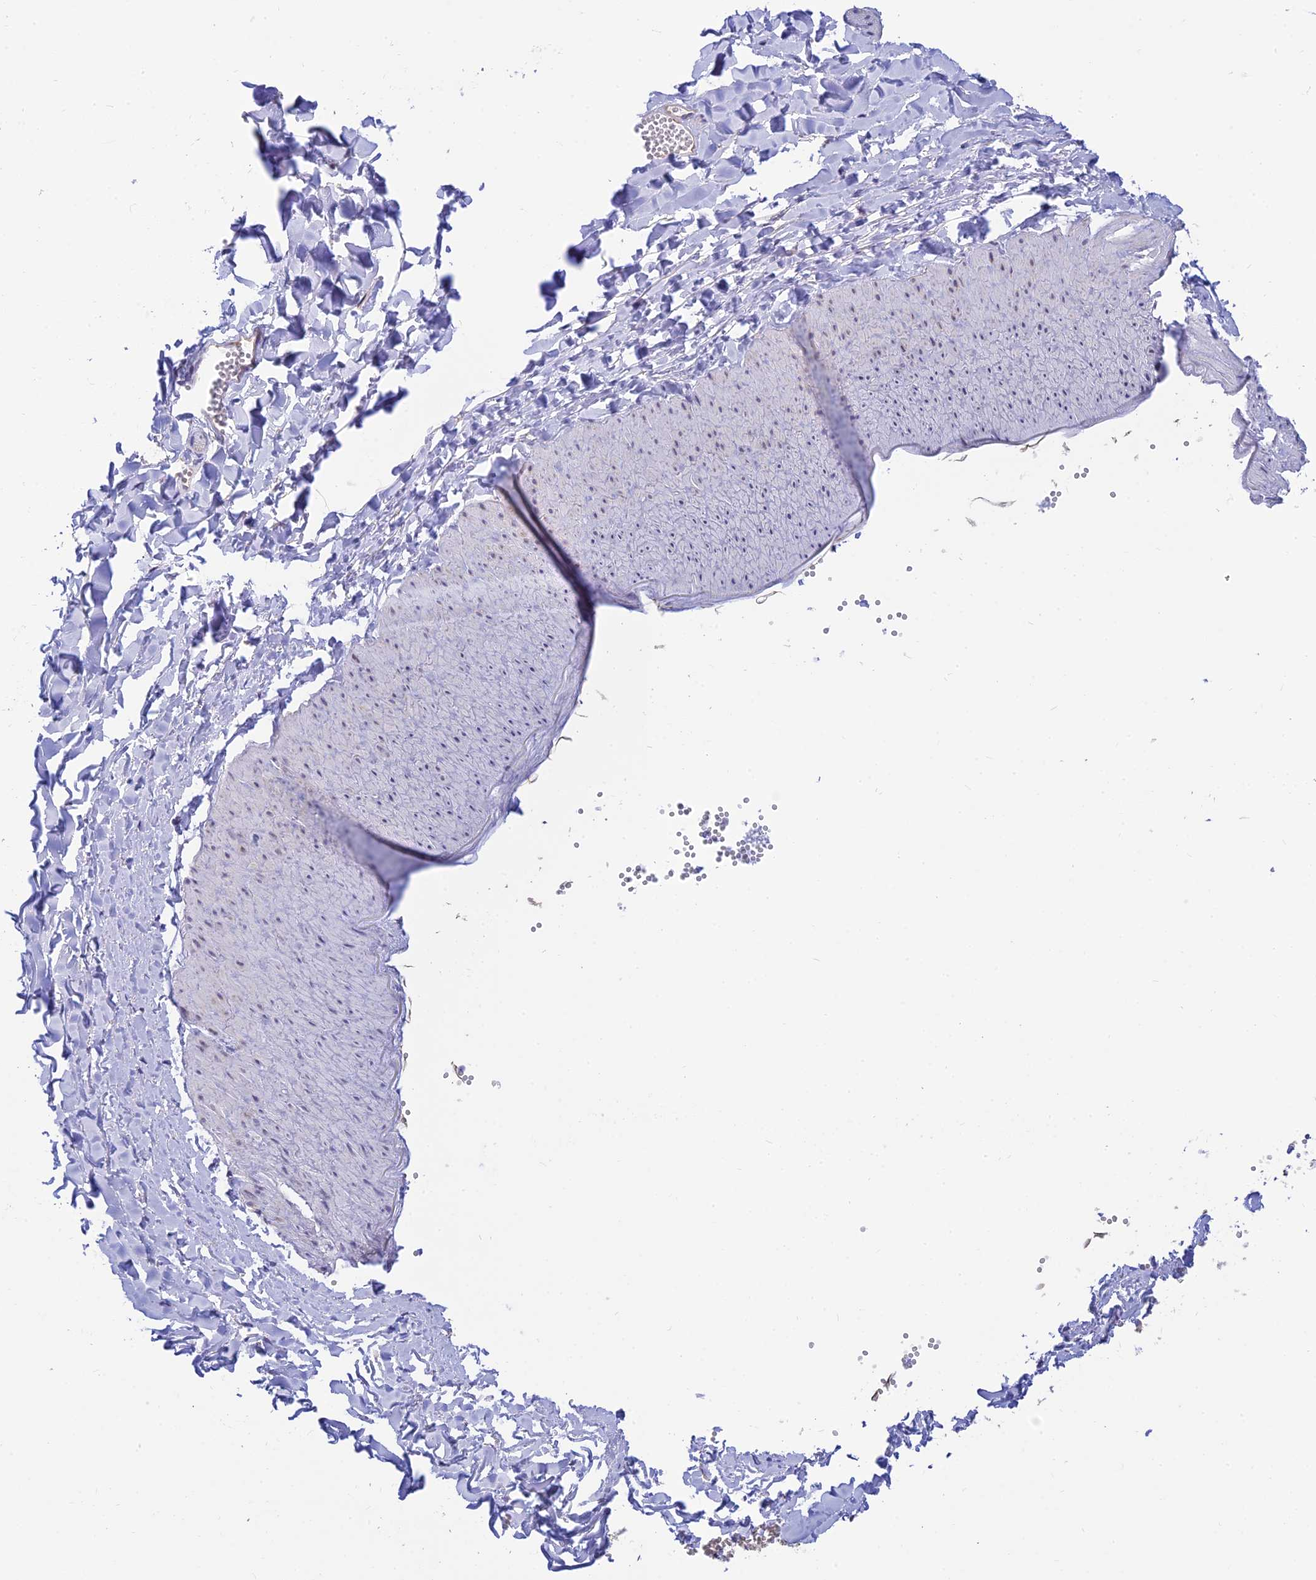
{"staining": {"intensity": "negative", "quantity": "none", "location": "none"}, "tissue": "adipose tissue", "cell_type": "Adipocytes", "image_type": "normal", "snomed": [{"axis": "morphology", "description": "Normal tissue, NOS"}, {"axis": "topography", "description": "Gallbladder"}, {"axis": "topography", "description": "Peripheral nerve tissue"}], "caption": "The image demonstrates no staining of adipocytes in benign adipose tissue.", "gene": "HOOK2", "patient": {"sex": "male", "age": 38}}